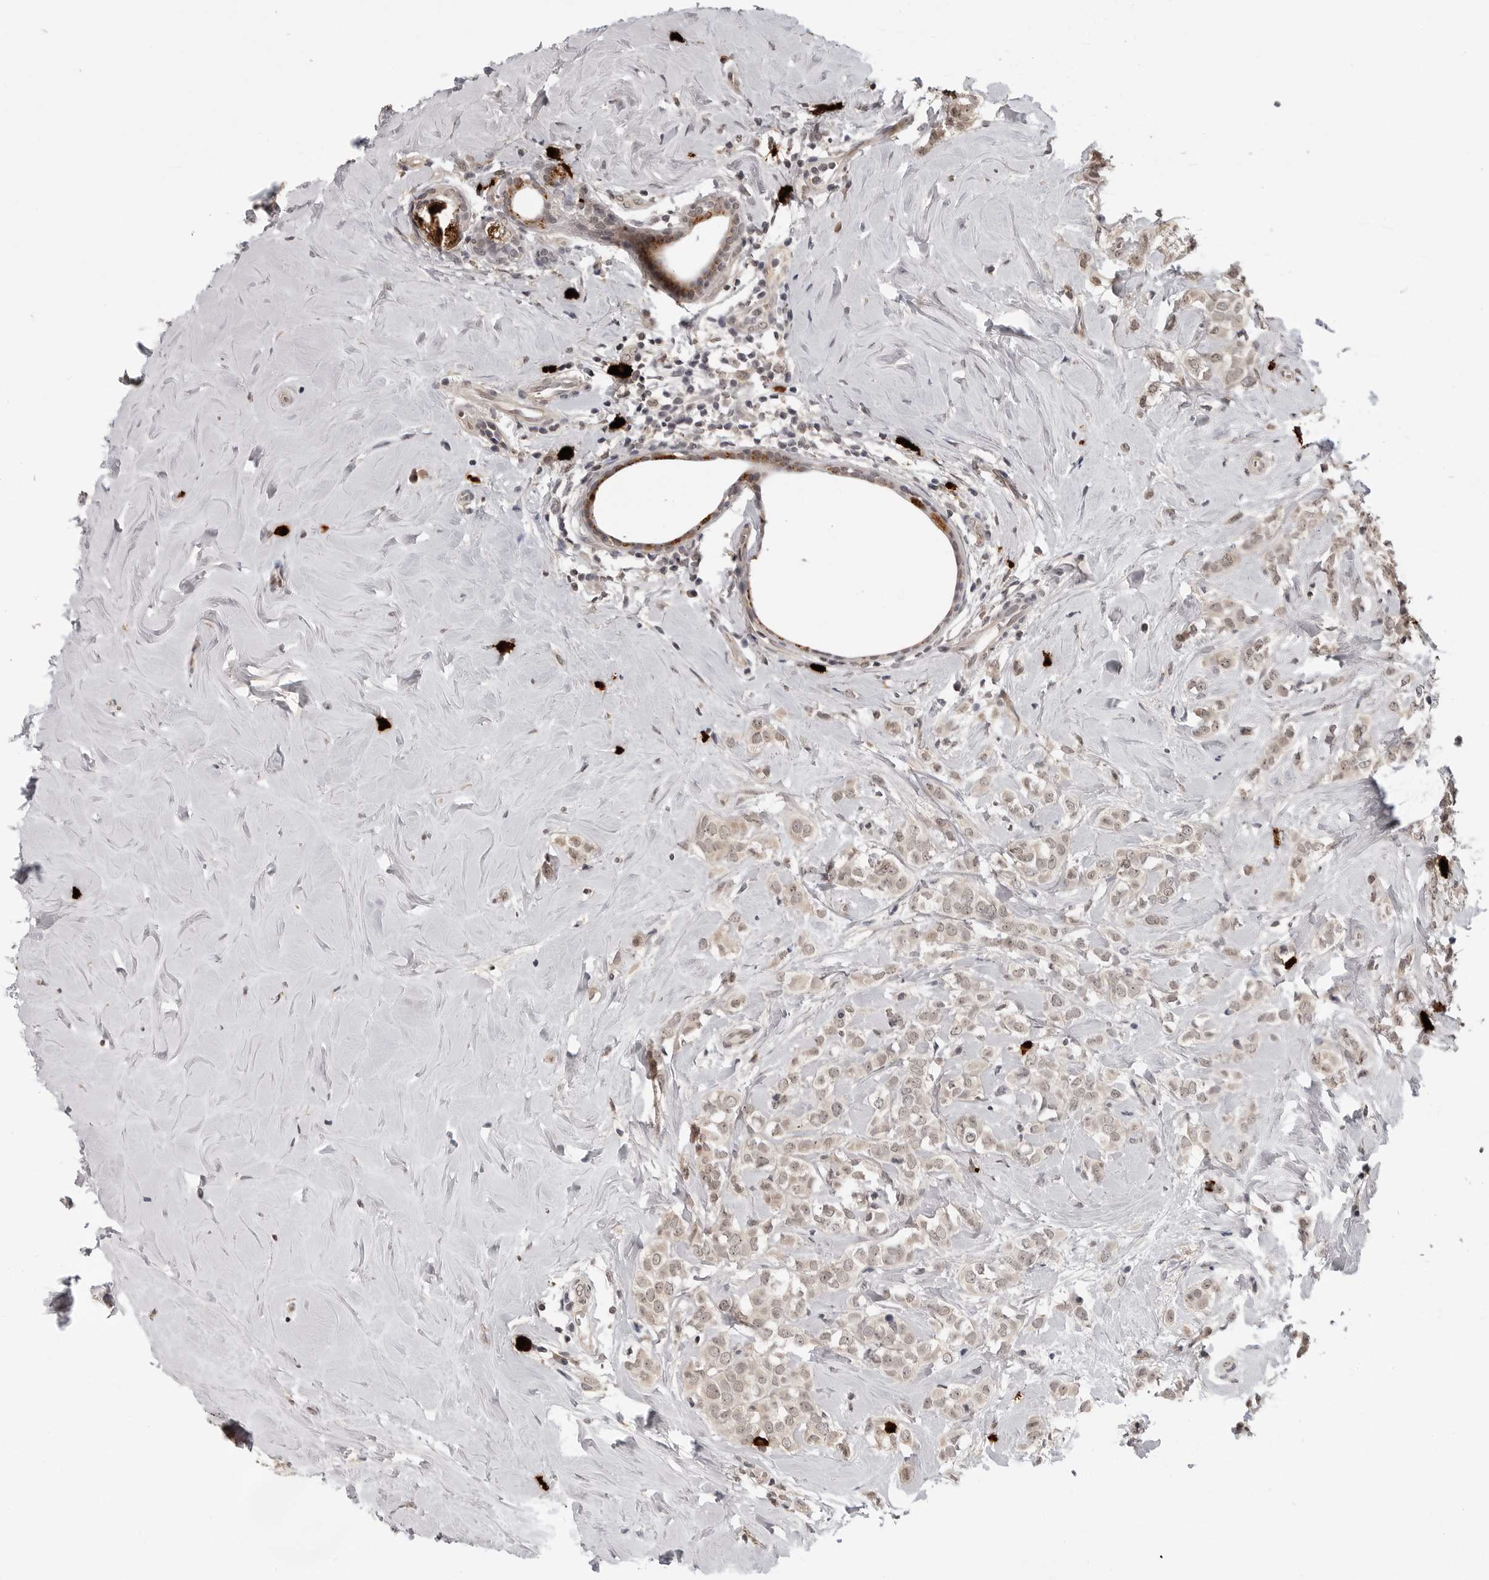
{"staining": {"intensity": "weak", "quantity": ">75%", "location": "cytoplasmic/membranous,nuclear"}, "tissue": "breast cancer", "cell_type": "Tumor cells", "image_type": "cancer", "snomed": [{"axis": "morphology", "description": "Lobular carcinoma"}, {"axis": "topography", "description": "Breast"}], "caption": "Immunohistochemistry (IHC) photomicrograph of neoplastic tissue: breast lobular carcinoma stained using IHC shows low levels of weak protein expression localized specifically in the cytoplasmic/membranous and nuclear of tumor cells, appearing as a cytoplasmic/membranous and nuclear brown color.", "gene": "IL24", "patient": {"sex": "female", "age": 47}}